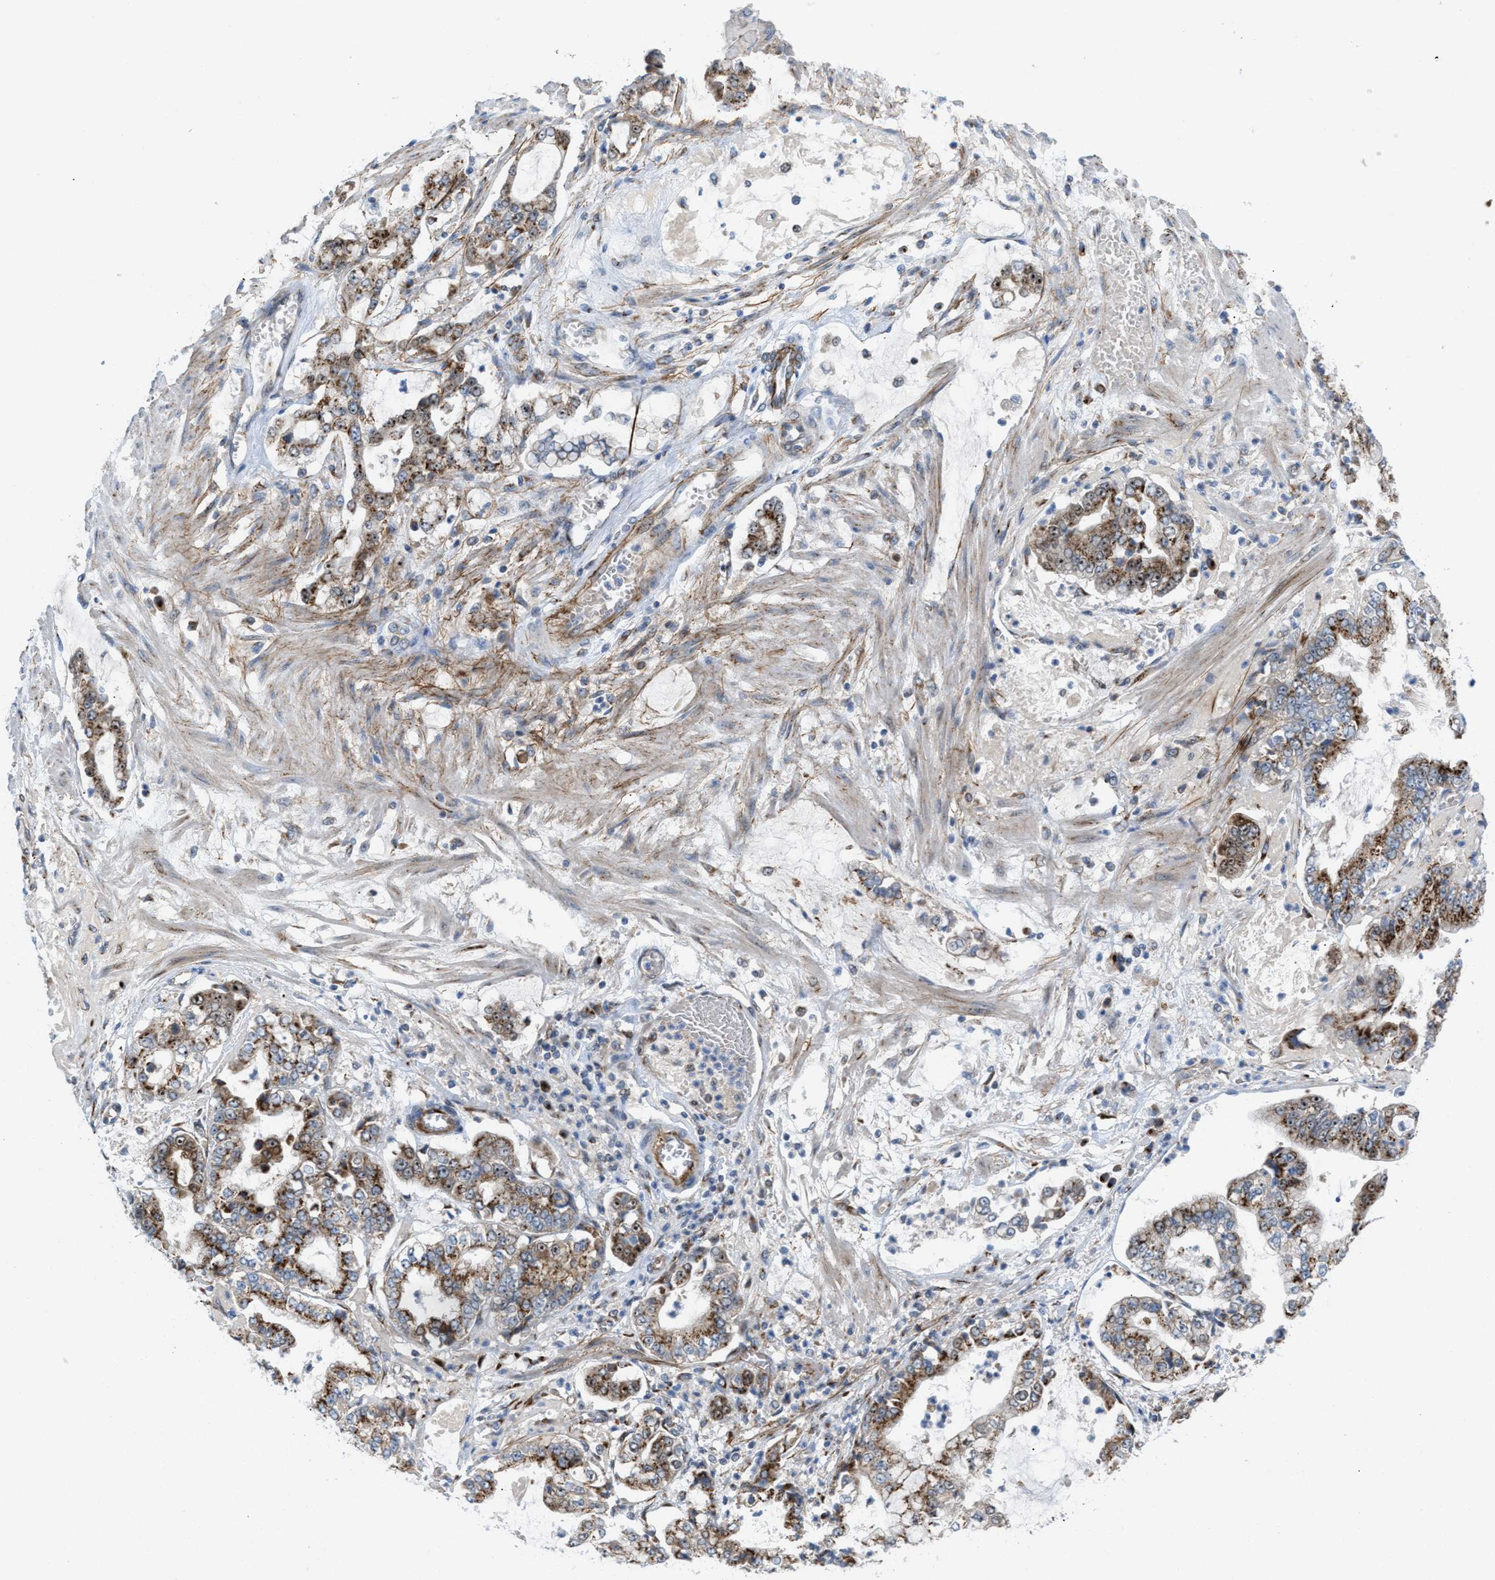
{"staining": {"intensity": "moderate", "quantity": ">75%", "location": "cytoplasmic/membranous,nuclear"}, "tissue": "stomach cancer", "cell_type": "Tumor cells", "image_type": "cancer", "snomed": [{"axis": "morphology", "description": "Adenocarcinoma, NOS"}, {"axis": "topography", "description": "Stomach"}], "caption": "Tumor cells demonstrate moderate cytoplasmic/membranous and nuclear positivity in approximately >75% of cells in stomach cancer. The protein is stained brown, and the nuclei are stained in blue (DAB (3,3'-diaminobenzidine) IHC with brightfield microscopy, high magnification).", "gene": "SLC38A10", "patient": {"sex": "male", "age": 76}}